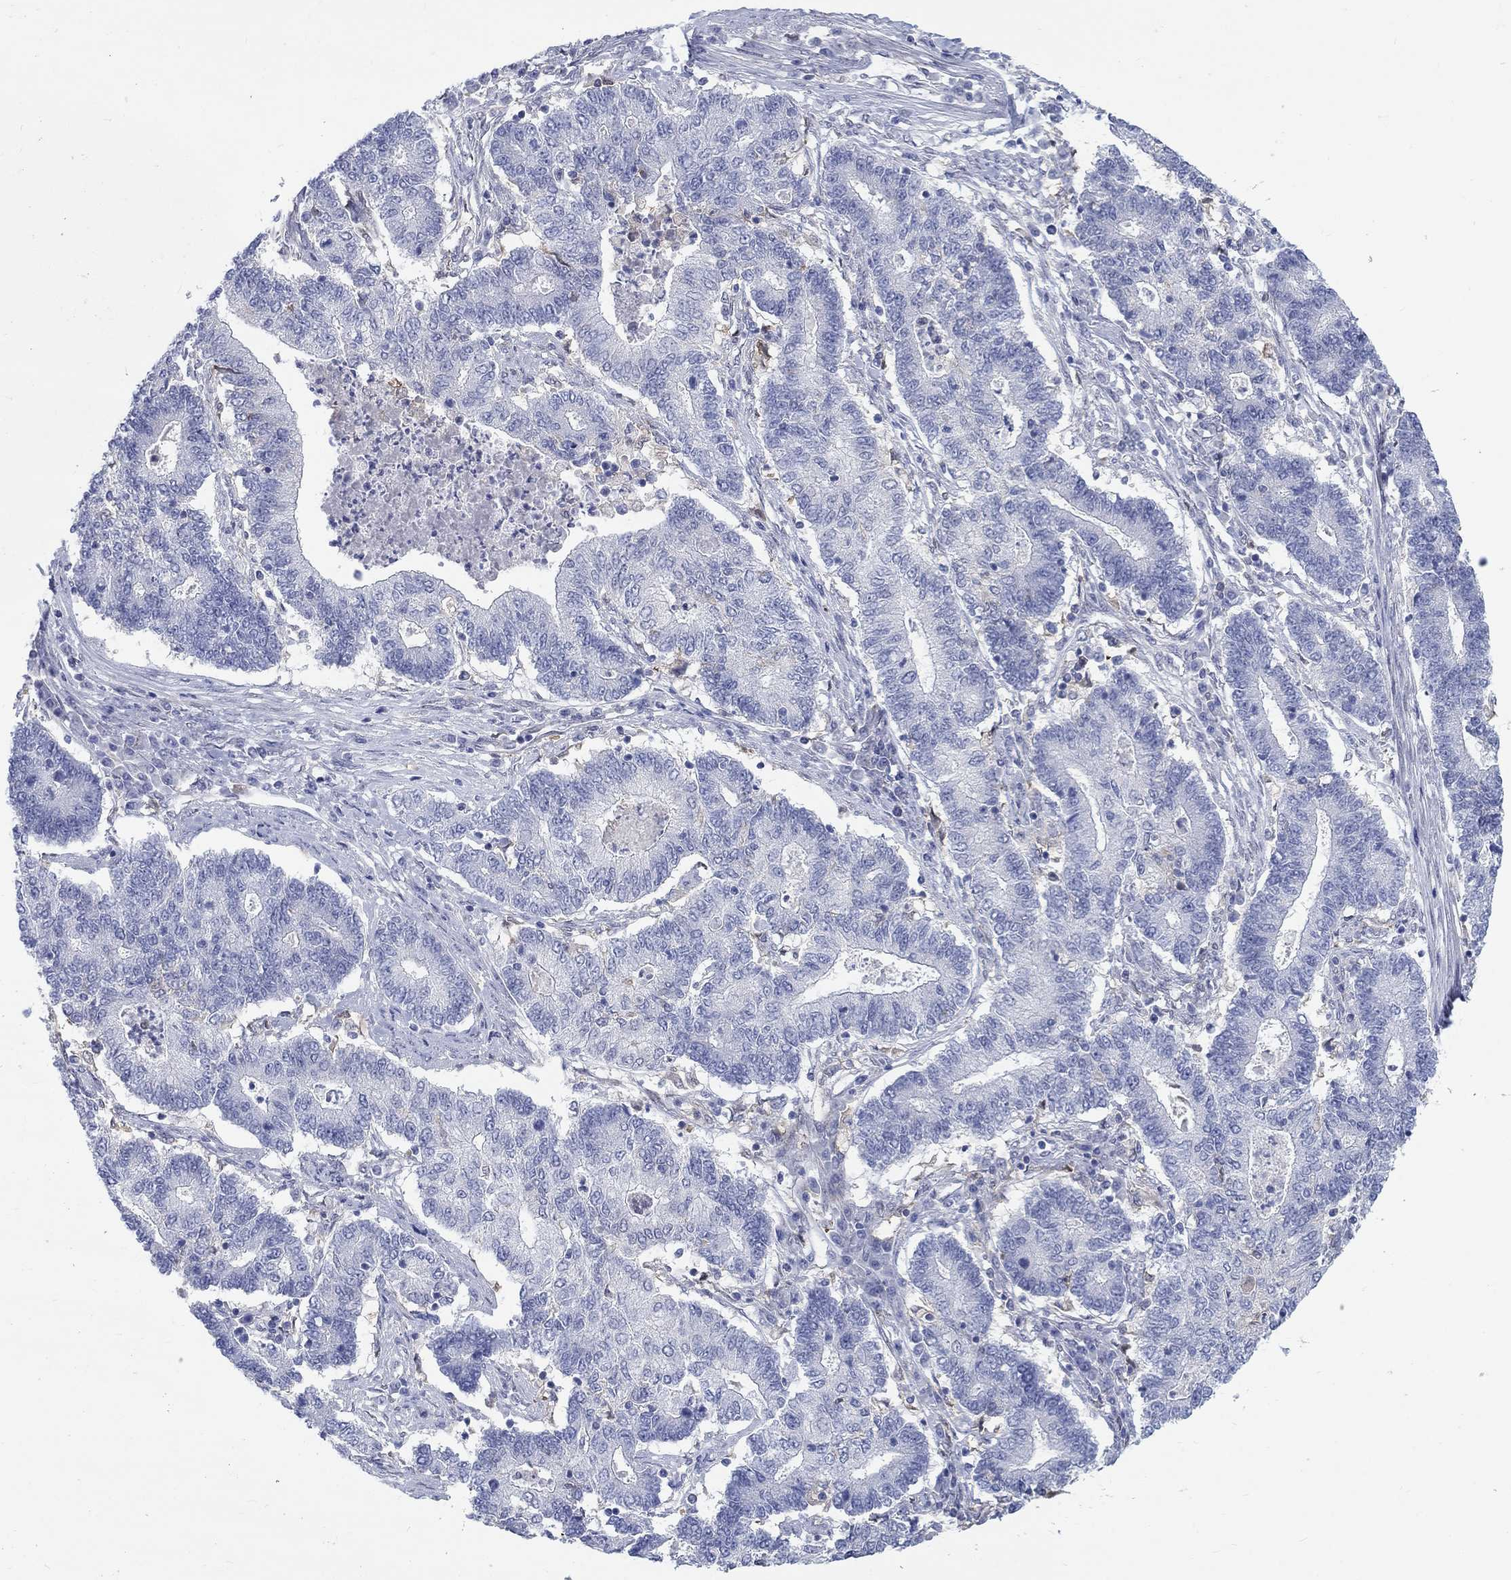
{"staining": {"intensity": "negative", "quantity": "none", "location": "none"}, "tissue": "endometrial cancer", "cell_type": "Tumor cells", "image_type": "cancer", "snomed": [{"axis": "morphology", "description": "Adenocarcinoma, NOS"}, {"axis": "topography", "description": "Uterus"}, {"axis": "topography", "description": "Endometrium"}], "caption": "This is an IHC image of adenocarcinoma (endometrial). There is no expression in tumor cells.", "gene": "EGFLAM", "patient": {"sex": "female", "age": 54}}